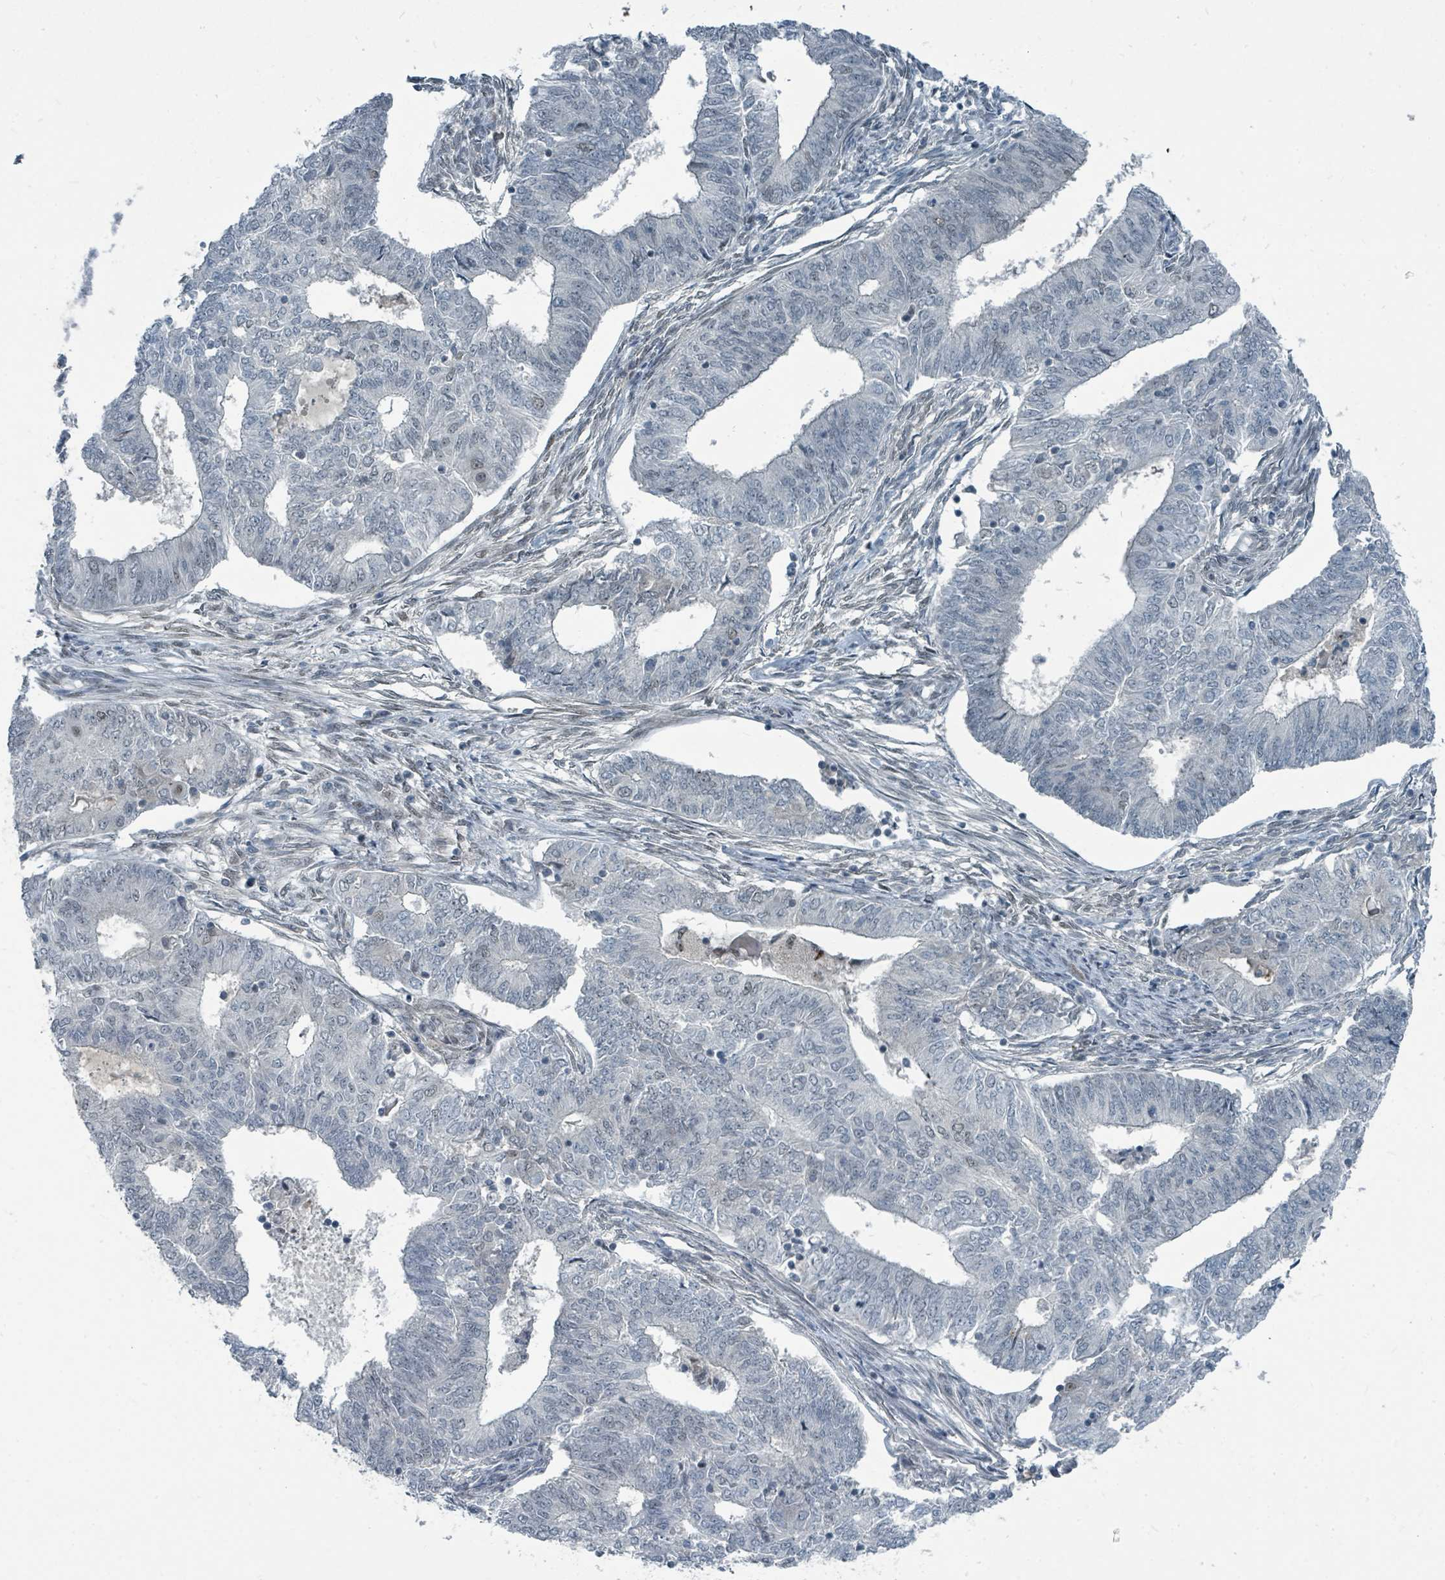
{"staining": {"intensity": "weak", "quantity": "<25%", "location": "nuclear"}, "tissue": "endometrial cancer", "cell_type": "Tumor cells", "image_type": "cancer", "snomed": [{"axis": "morphology", "description": "Adenocarcinoma, NOS"}, {"axis": "topography", "description": "Endometrium"}], "caption": "IHC micrograph of neoplastic tissue: endometrial cancer (adenocarcinoma) stained with DAB (3,3'-diaminobenzidine) shows no significant protein expression in tumor cells.", "gene": "UCK1", "patient": {"sex": "female", "age": 62}}